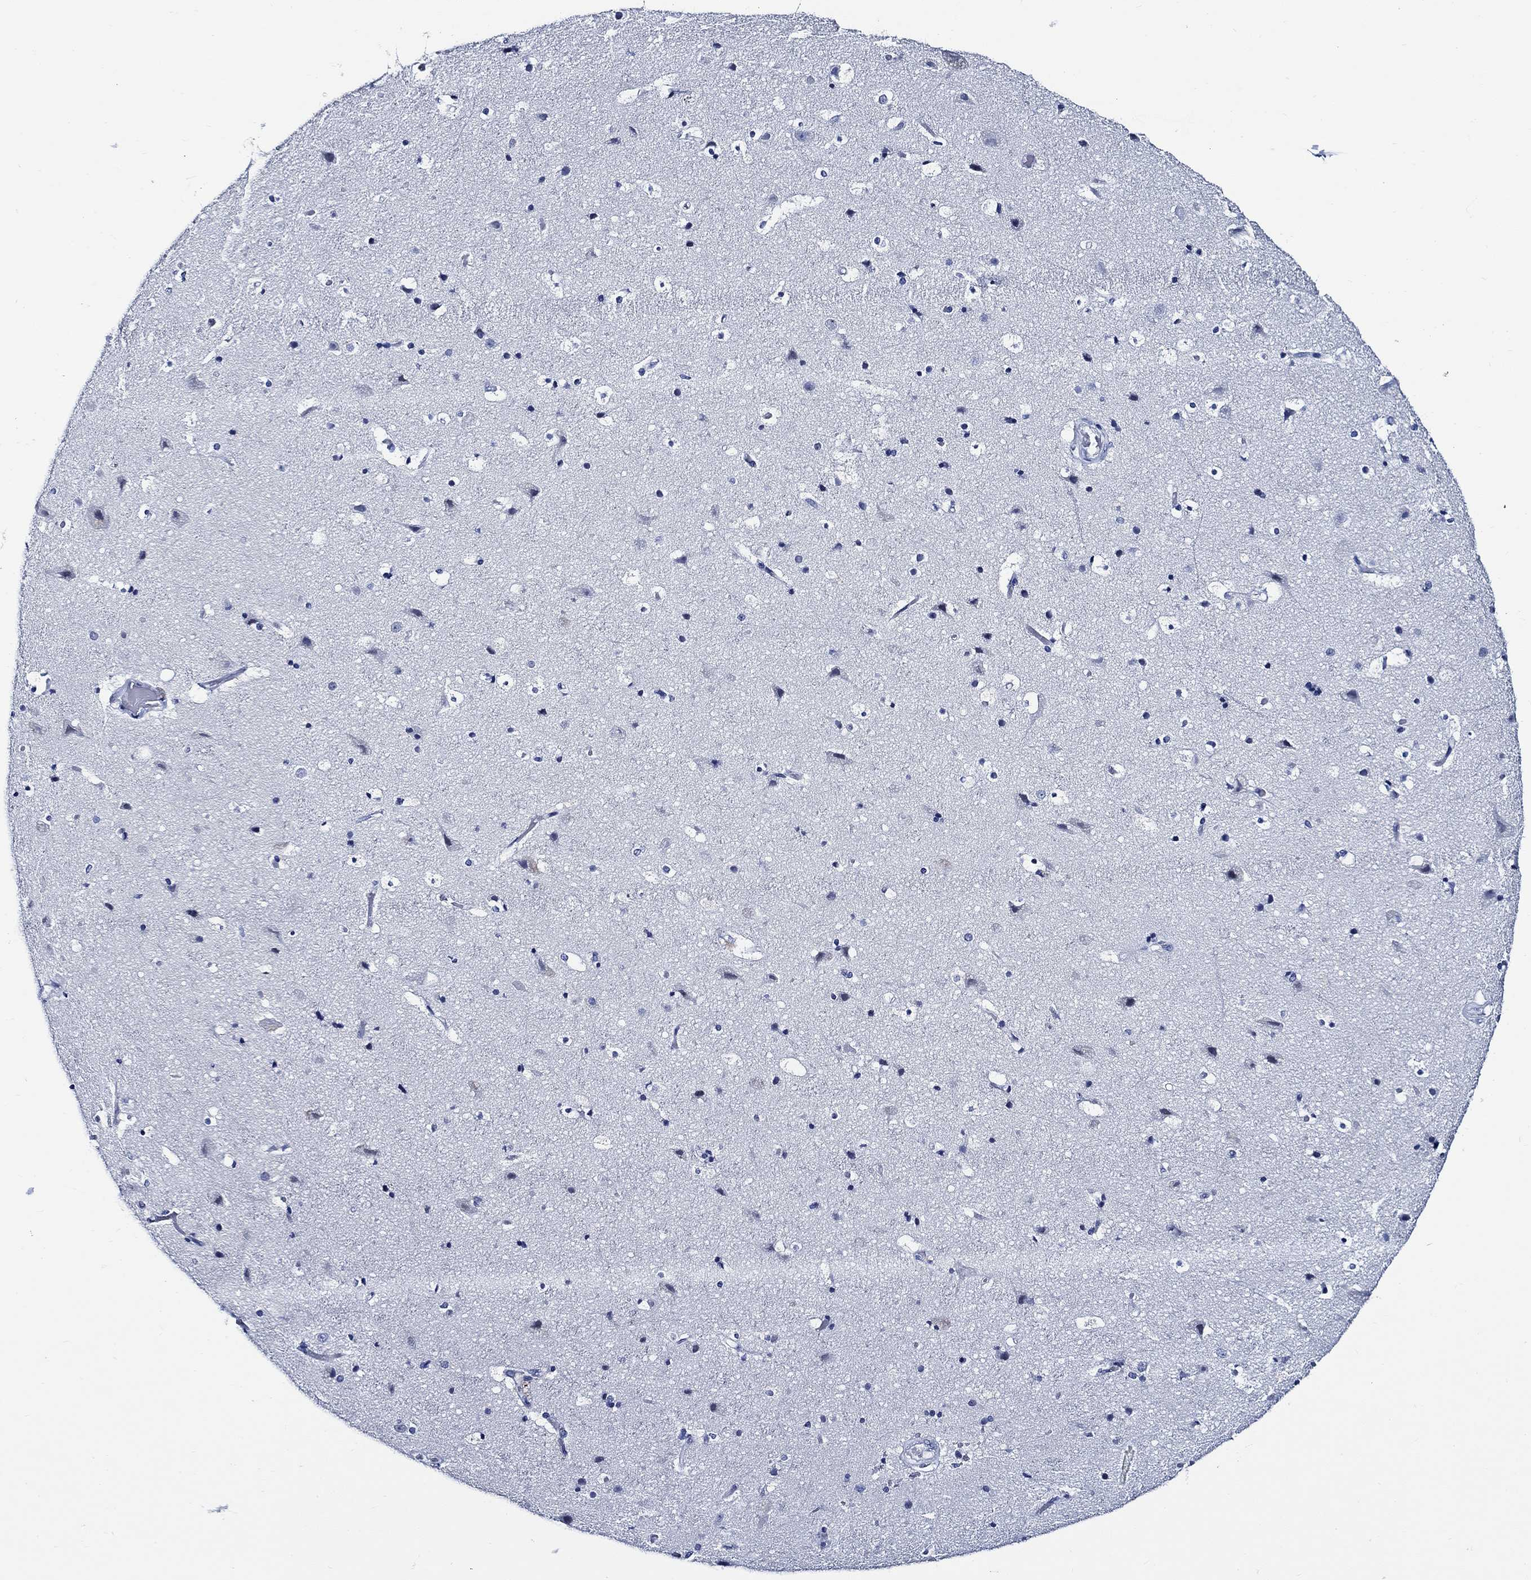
{"staining": {"intensity": "negative", "quantity": "none", "location": "none"}, "tissue": "cerebral cortex", "cell_type": "Endothelial cells", "image_type": "normal", "snomed": [{"axis": "morphology", "description": "Normal tissue, NOS"}, {"axis": "topography", "description": "Cerebral cortex"}], "caption": "Unremarkable cerebral cortex was stained to show a protein in brown. There is no significant positivity in endothelial cells. (DAB IHC with hematoxylin counter stain).", "gene": "WDR62", "patient": {"sex": "female", "age": 52}}